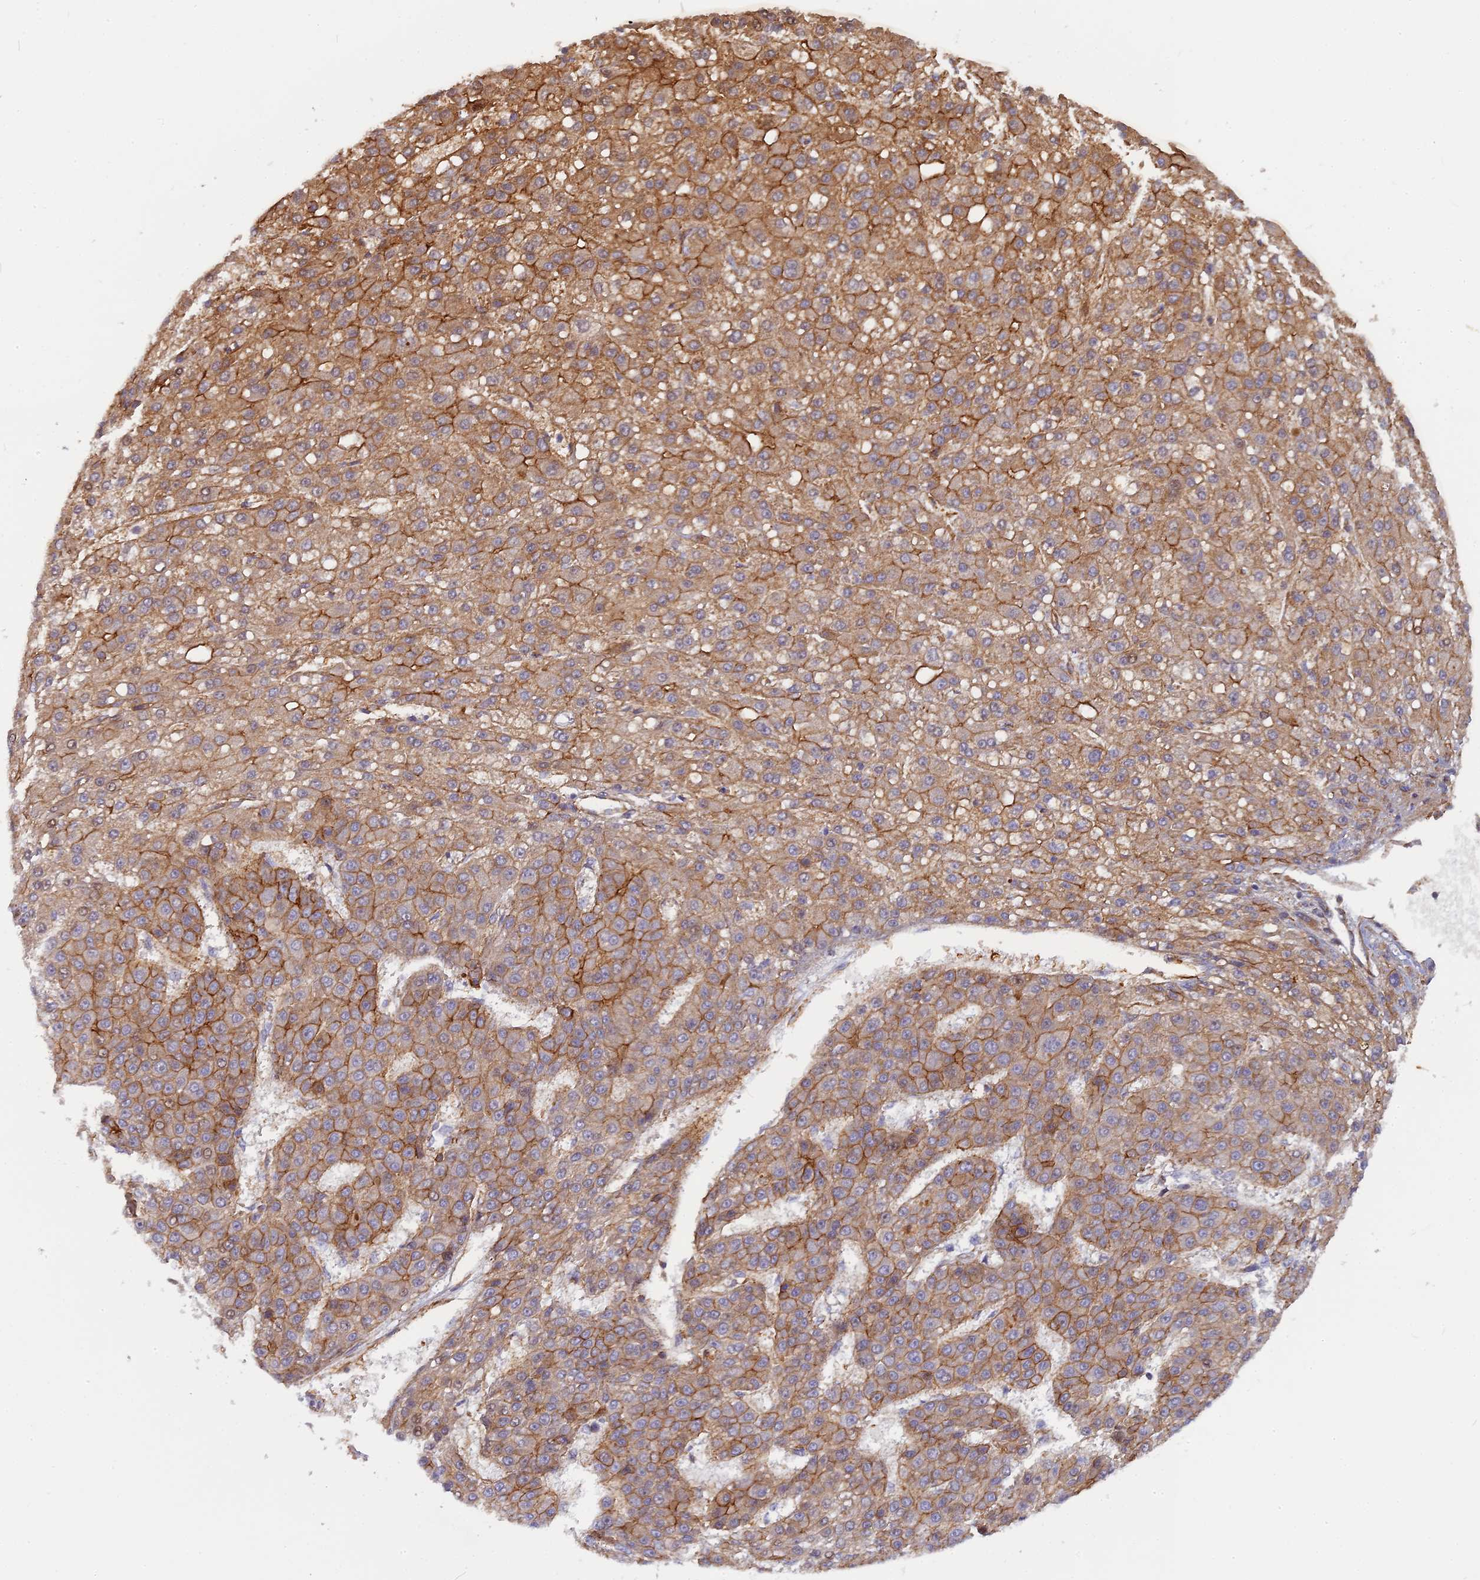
{"staining": {"intensity": "moderate", "quantity": ">75%", "location": "cytoplasmic/membranous"}, "tissue": "liver cancer", "cell_type": "Tumor cells", "image_type": "cancer", "snomed": [{"axis": "morphology", "description": "Carcinoma, Hepatocellular, NOS"}, {"axis": "topography", "description": "Liver"}], "caption": "Immunohistochemical staining of human liver cancer (hepatocellular carcinoma) displays moderate cytoplasmic/membranous protein expression in approximately >75% of tumor cells.", "gene": "CNBD2", "patient": {"sex": "male", "age": 67}}